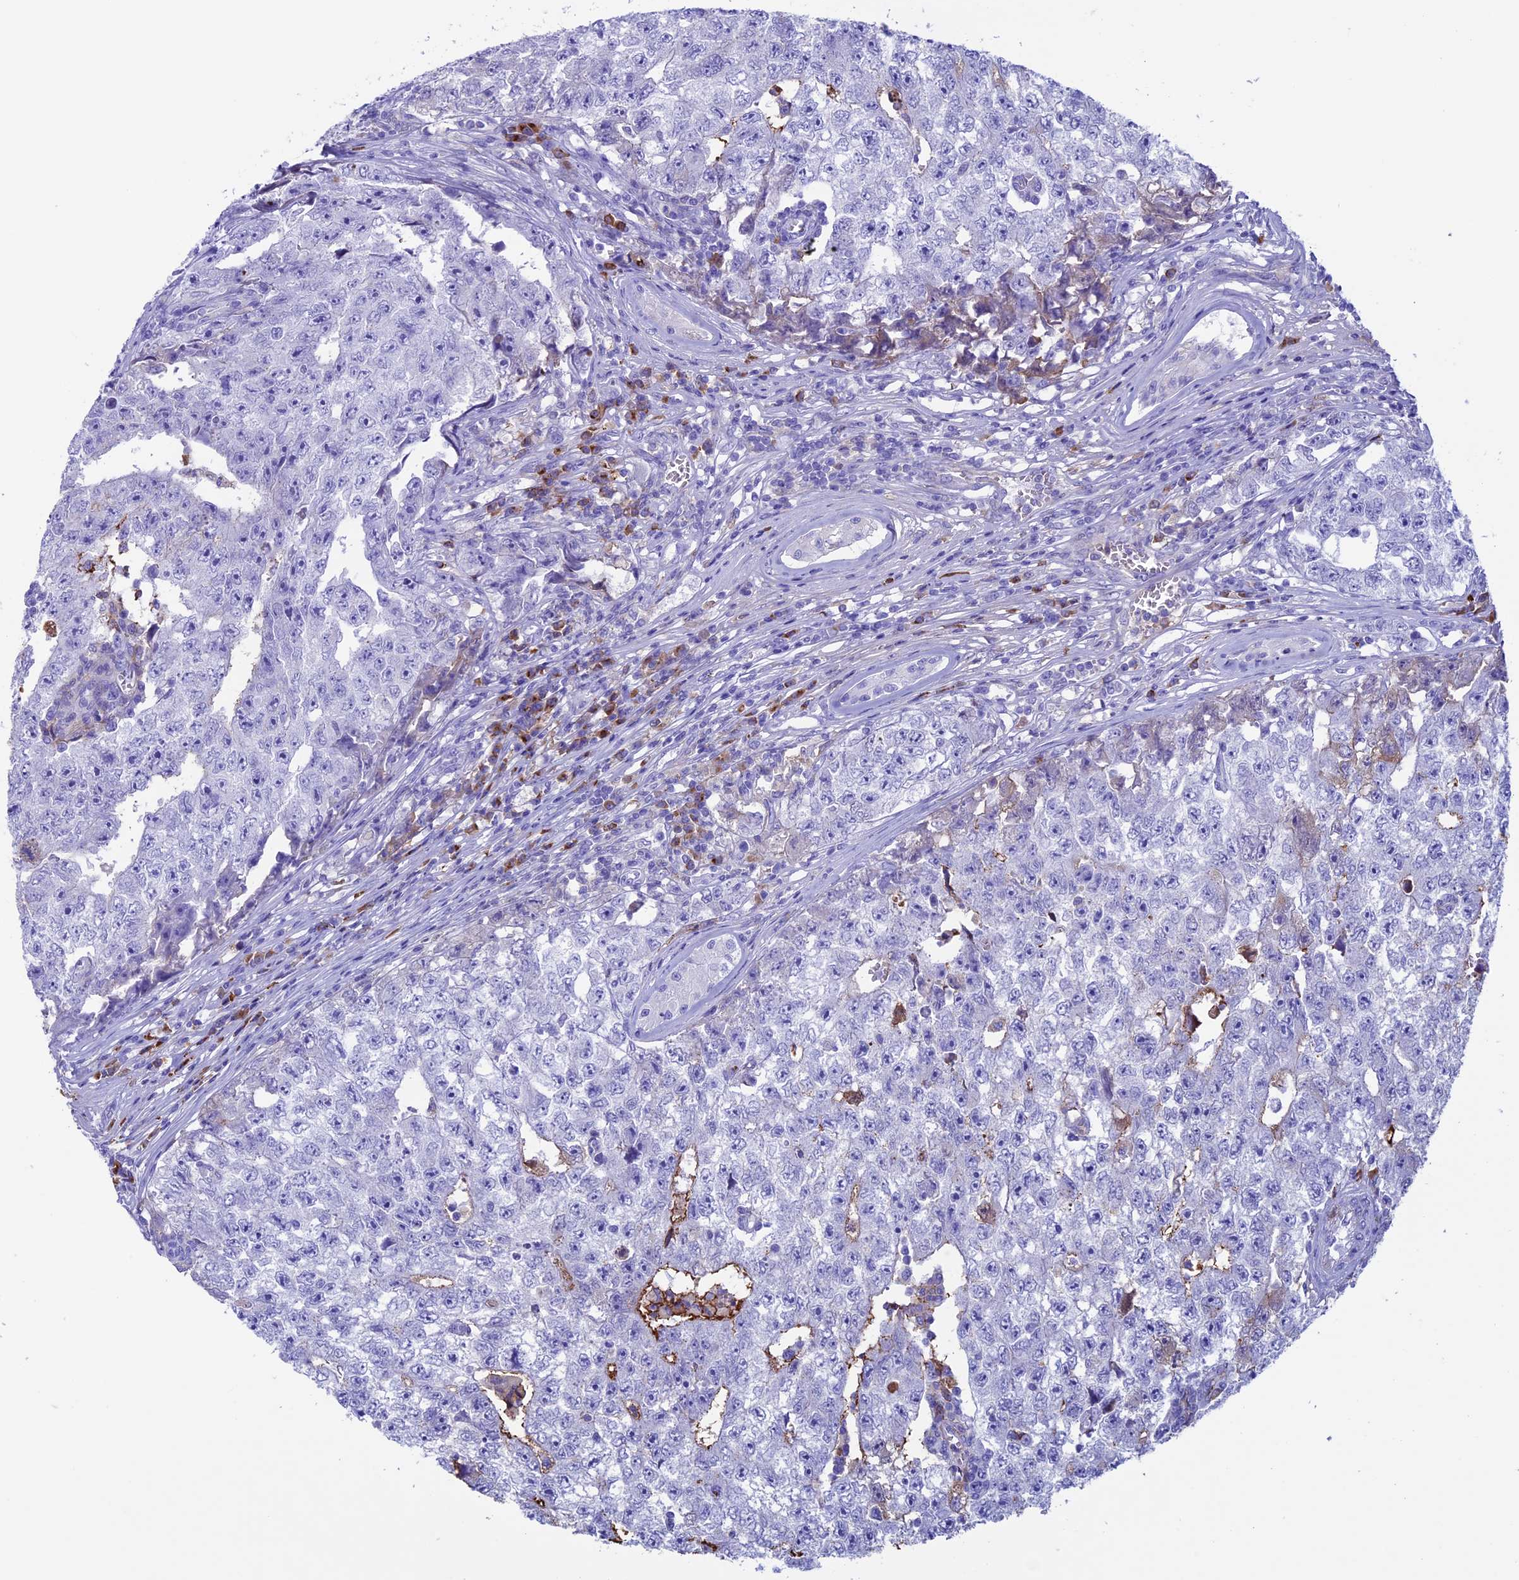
{"staining": {"intensity": "negative", "quantity": "none", "location": "none"}, "tissue": "testis cancer", "cell_type": "Tumor cells", "image_type": "cancer", "snomed": [{"axis": "morphology", "description": "Carcinoma, Embryonal, NOS"}, {"axis": "topography", "description": "Testis"}], "caption": "Embryonal carcinoma (testis) was stained to show a protein in brown. There is no significant expression in tumor cells. The staining is performed using DAB brown chromogen with nuclei counter-stained in using hematoxylin.", "gene": "IGSF6", "patient": {"sex": "male", "age": 17}}